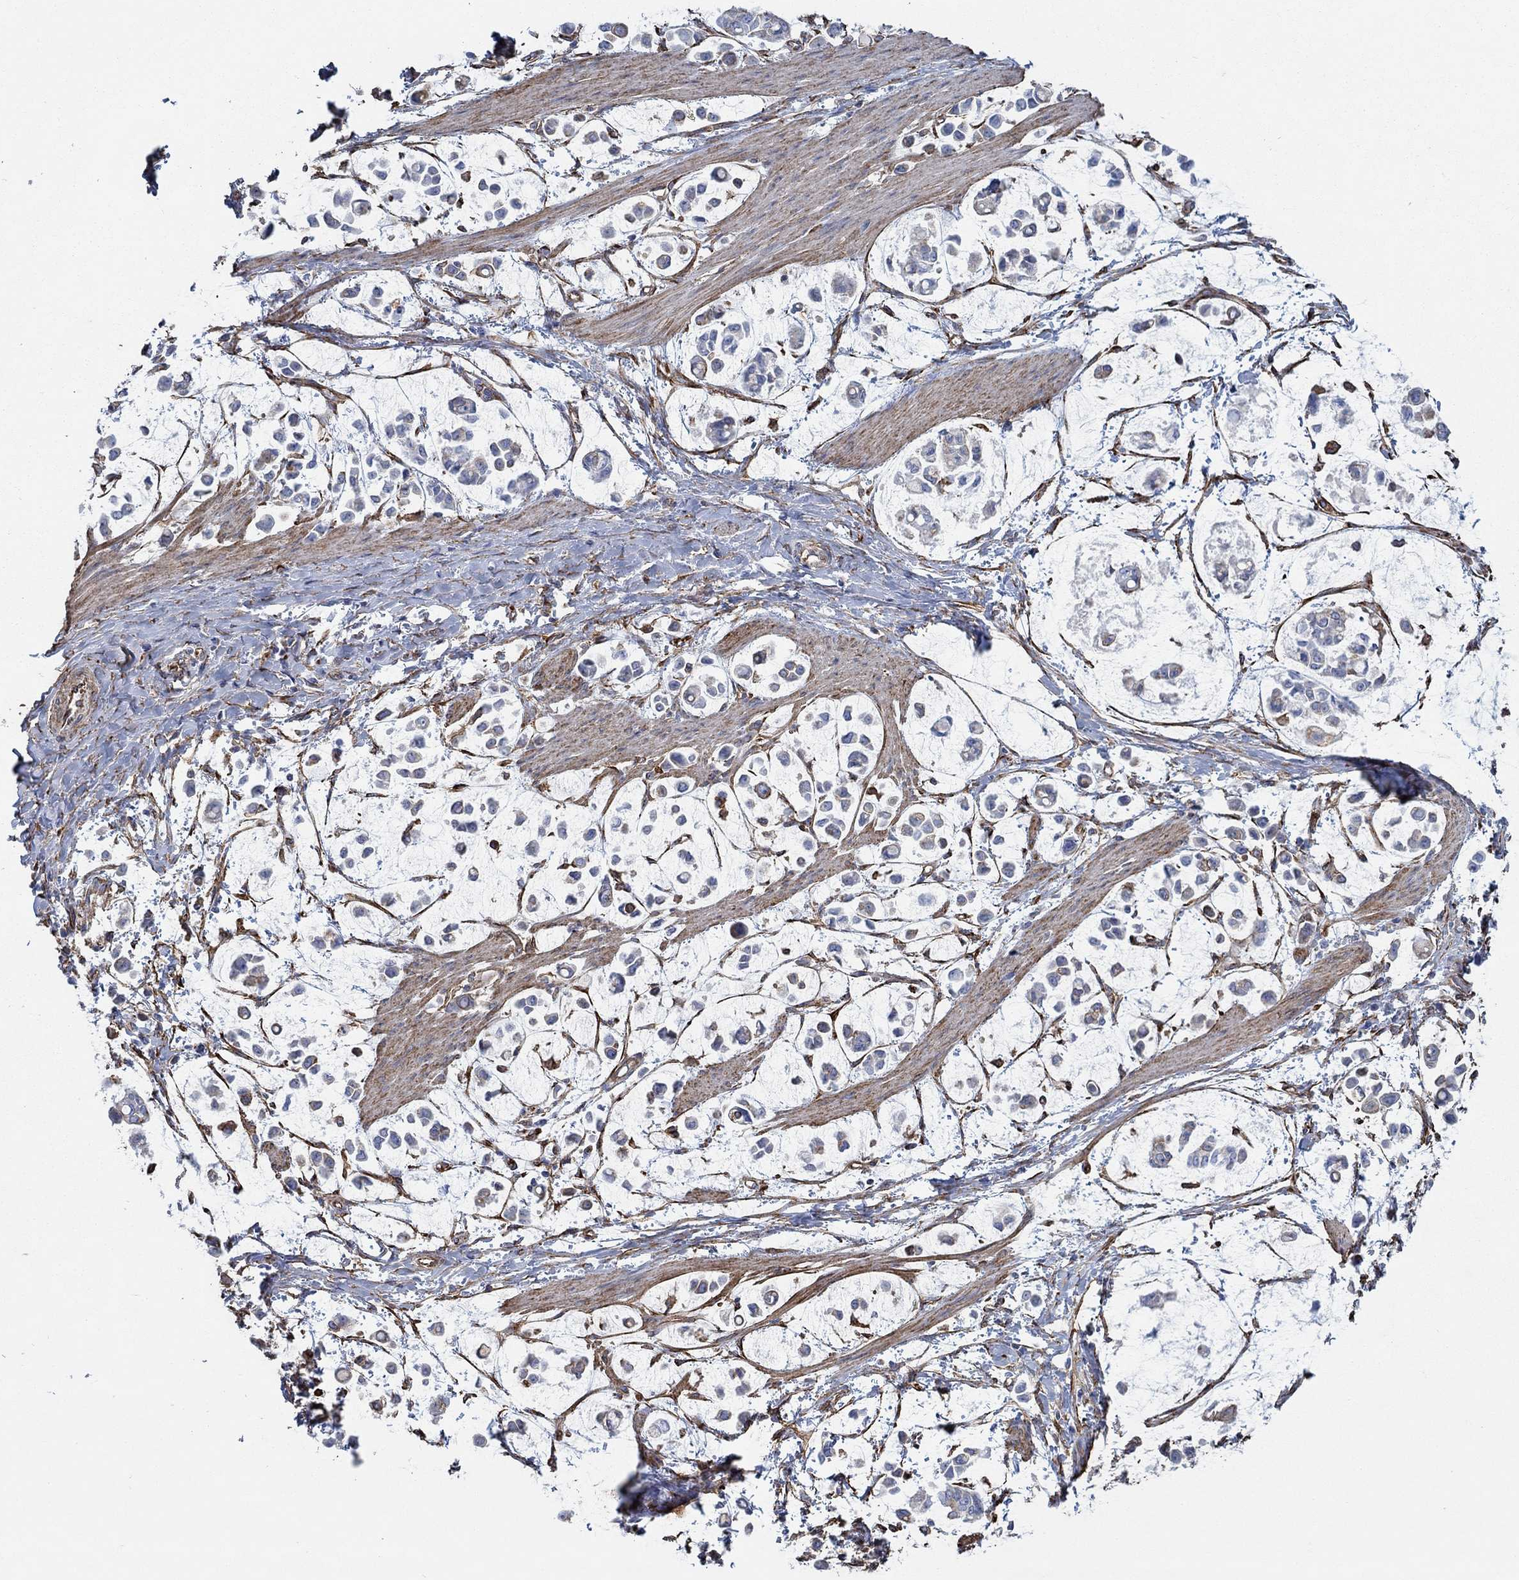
{"staining": {"intensity": "negative", "quantity": "none", "location": "none"}, "tissue": "stomach cancer", "cell_type": "Tumor cells", "image_type": "cancer", "snomed": [{"axis": "morphology", "description": "Adenocarcinoma, NOS"}, {"axis": "topography", "description": "Stomach"}], "caption": "Immunohistochemistry (IHC) of human stomach adenocarcinoma reveals no staining in tumor cells. (Stains: DAB (3,3'-diaminobenzidine) immunohistochemistry (IHC) with hematoxylin counter stain, Microscopy: brightfield microscopy at high magnification).", "gene": "STC2", "patient": {"sex": "male", "age": 82}}